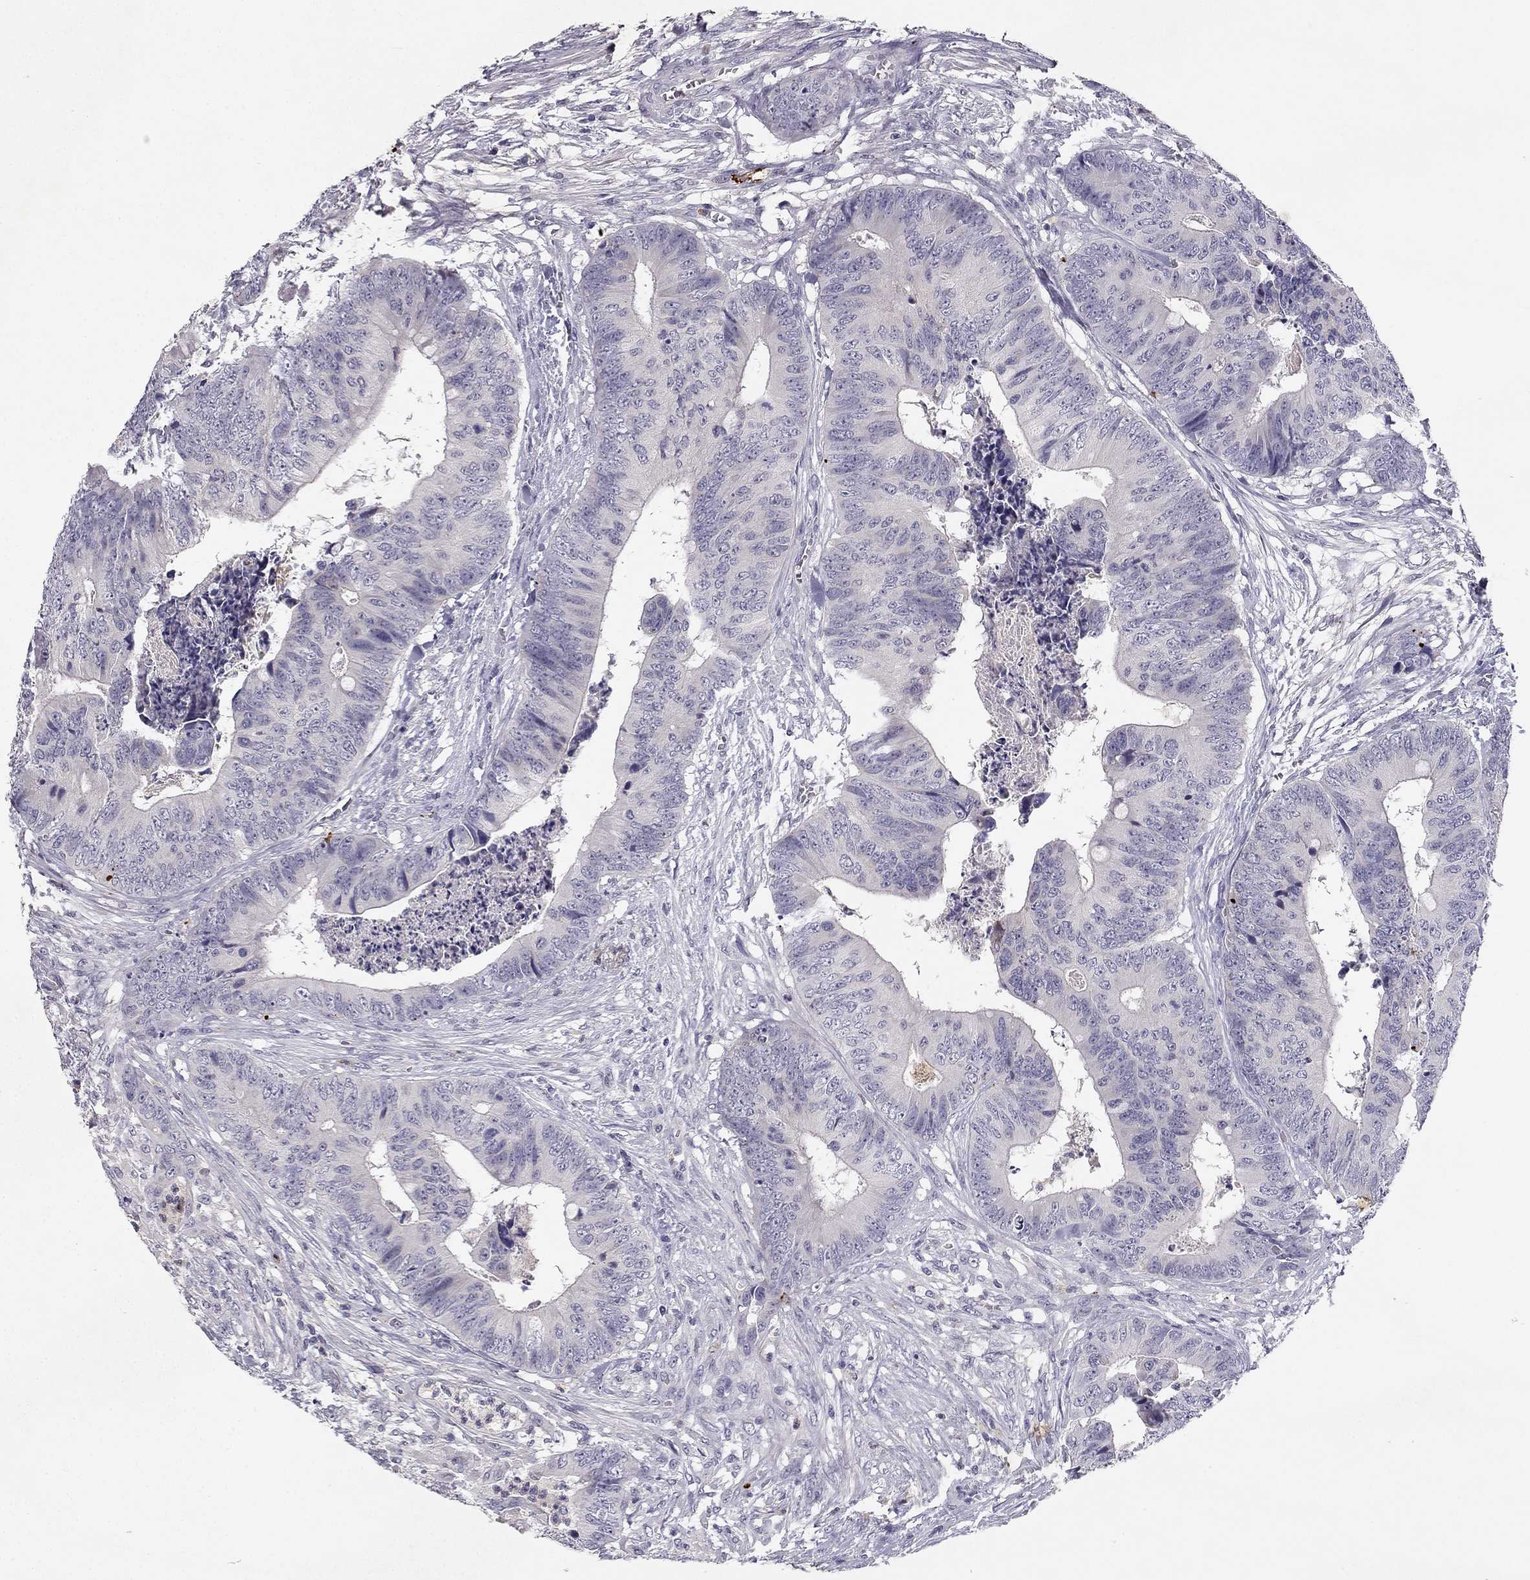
{"staining": {"intensity": "negative", "quantity": "none", "location": "none"}, "tissue": "colorectal cancer", "cell_type": "Tumor cells", "image_type": "cancer", "snomed": [{"axis": "morphology", "description": "Adenocarcinoma, NOS"}, {"axis": "topography", "description": "Colon"}], "caption": "An IHC image of adenocarcinoma (colorectal) is shown. There is no staining in tumor cells of adenocarcinoma (colorectal).", "gene": "SLC6A4", "patient": {"sex": "male", "age": 84}}